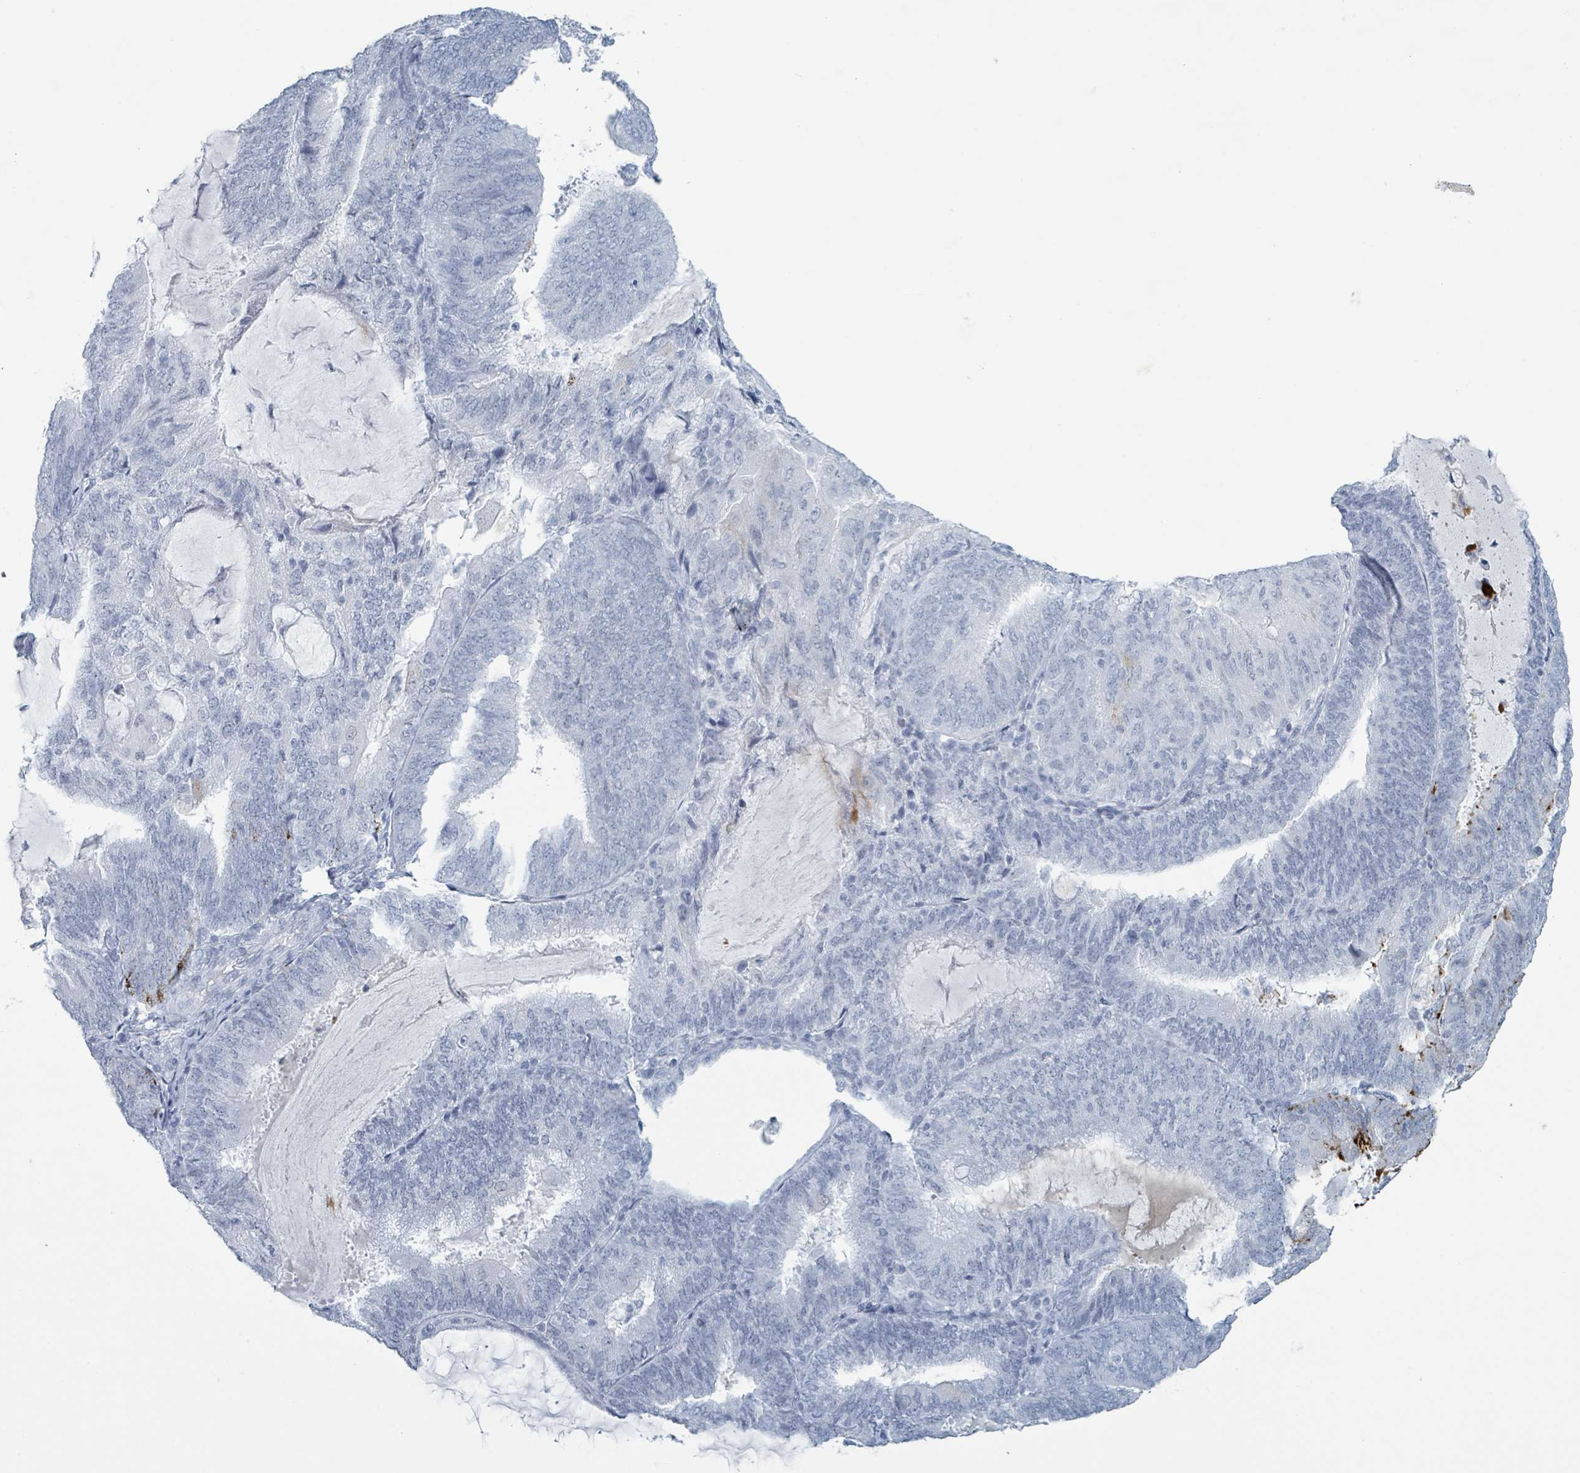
{"staining": {"intensity": "negative", "quantity": "none", "location": "none"}, "tissue": "endometrial cancer", "cell_type": "Tumor cells", "image_type": "cancer", "snomed": [{"axis": "morphology", "description": "Adenocarcinoma, NOS"}, {"axis": "topography", "description": "Endometrium"}], "caption": "Image shows no protein positivity in tumor cells of endometrial cancer tissue.", "gene": "GPR15LG", "patient": {"sex": "female", "age": 81}}